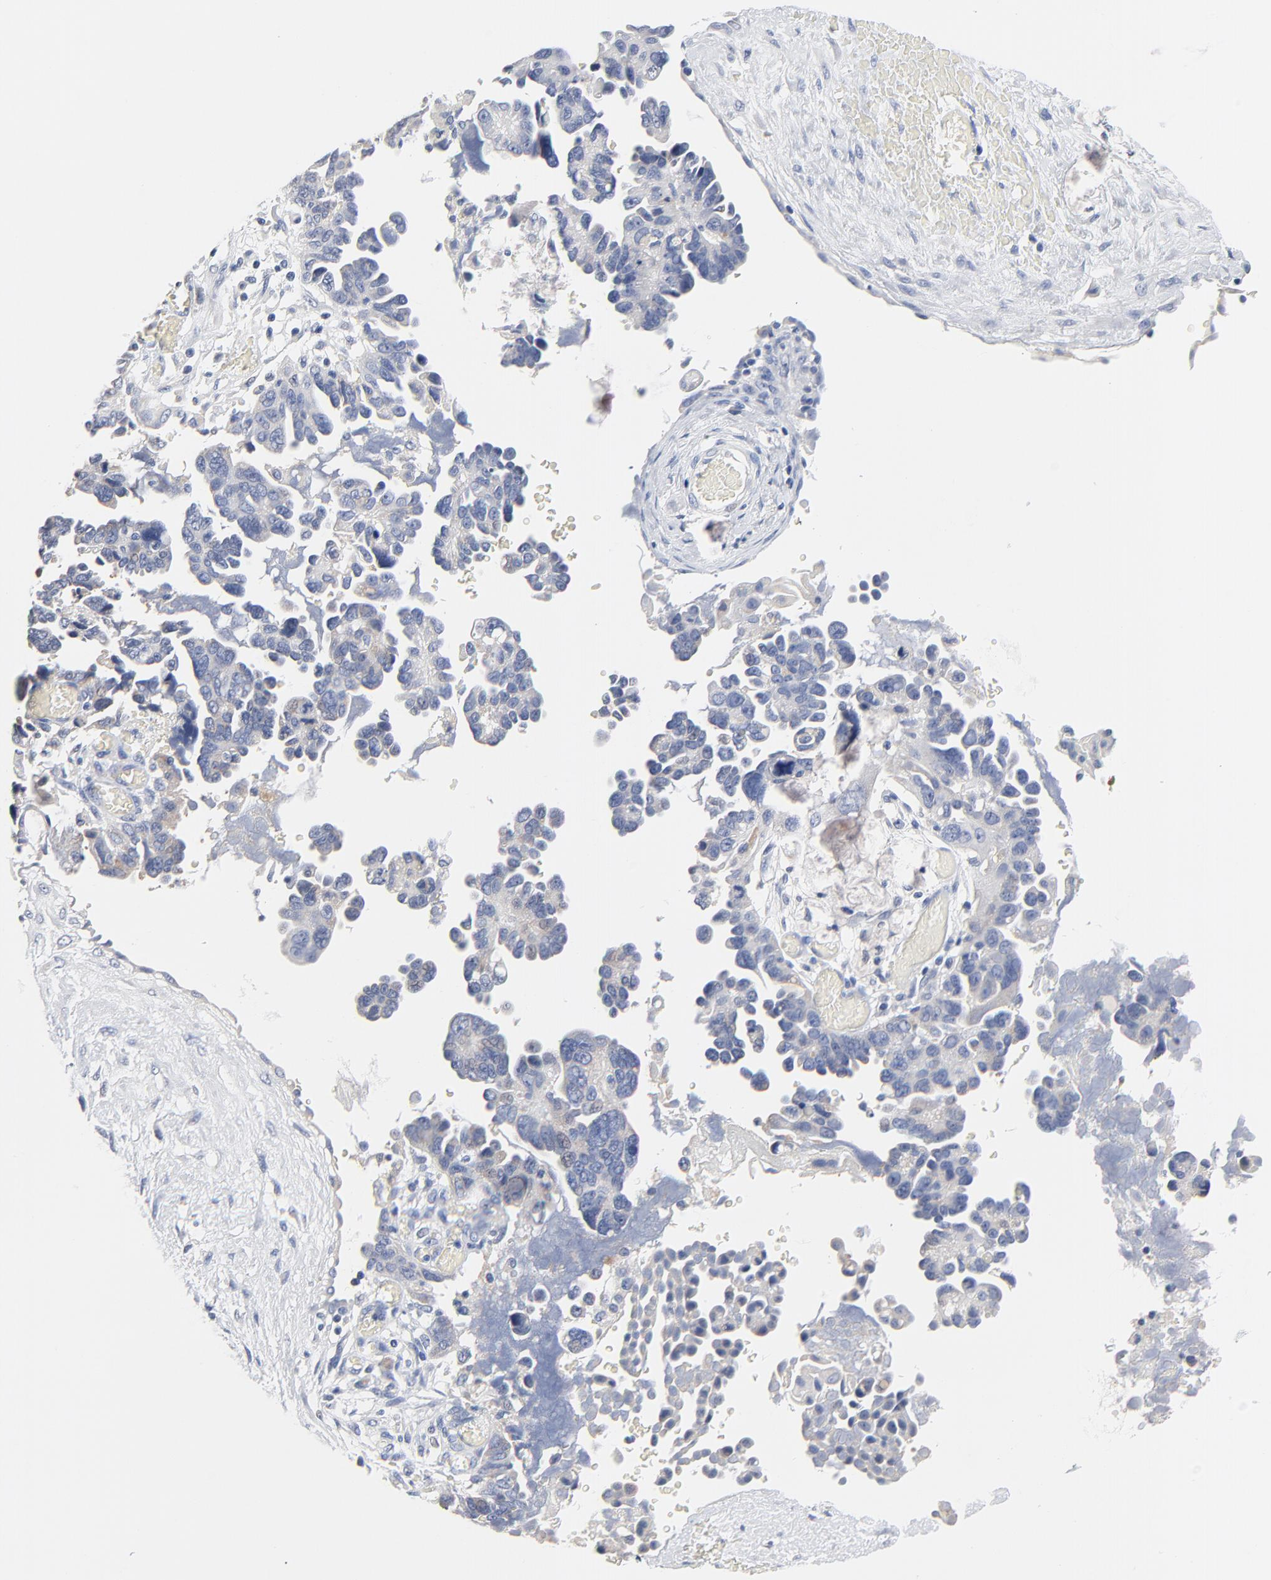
{"staining": {"intensity": "negative", "quantity": "none", "location": "none"}, "tissue": "ovarian cancer", "cell_type": "Tumor cells", "image_type": "cancer", "snomed": [{"axis": "morphology", "description": "Cystadenocarcinoma, serous, NOS"}, {"axis": "topography", "description": "Ovary"}], "caption": "The immunohistochemistry photomicrograph has no significant staining in tumor cells of ovarian serous cystadenocarcinoma tissue.", "gene": "FBXL5", "patient": {"sex": "female", "age": 63}}